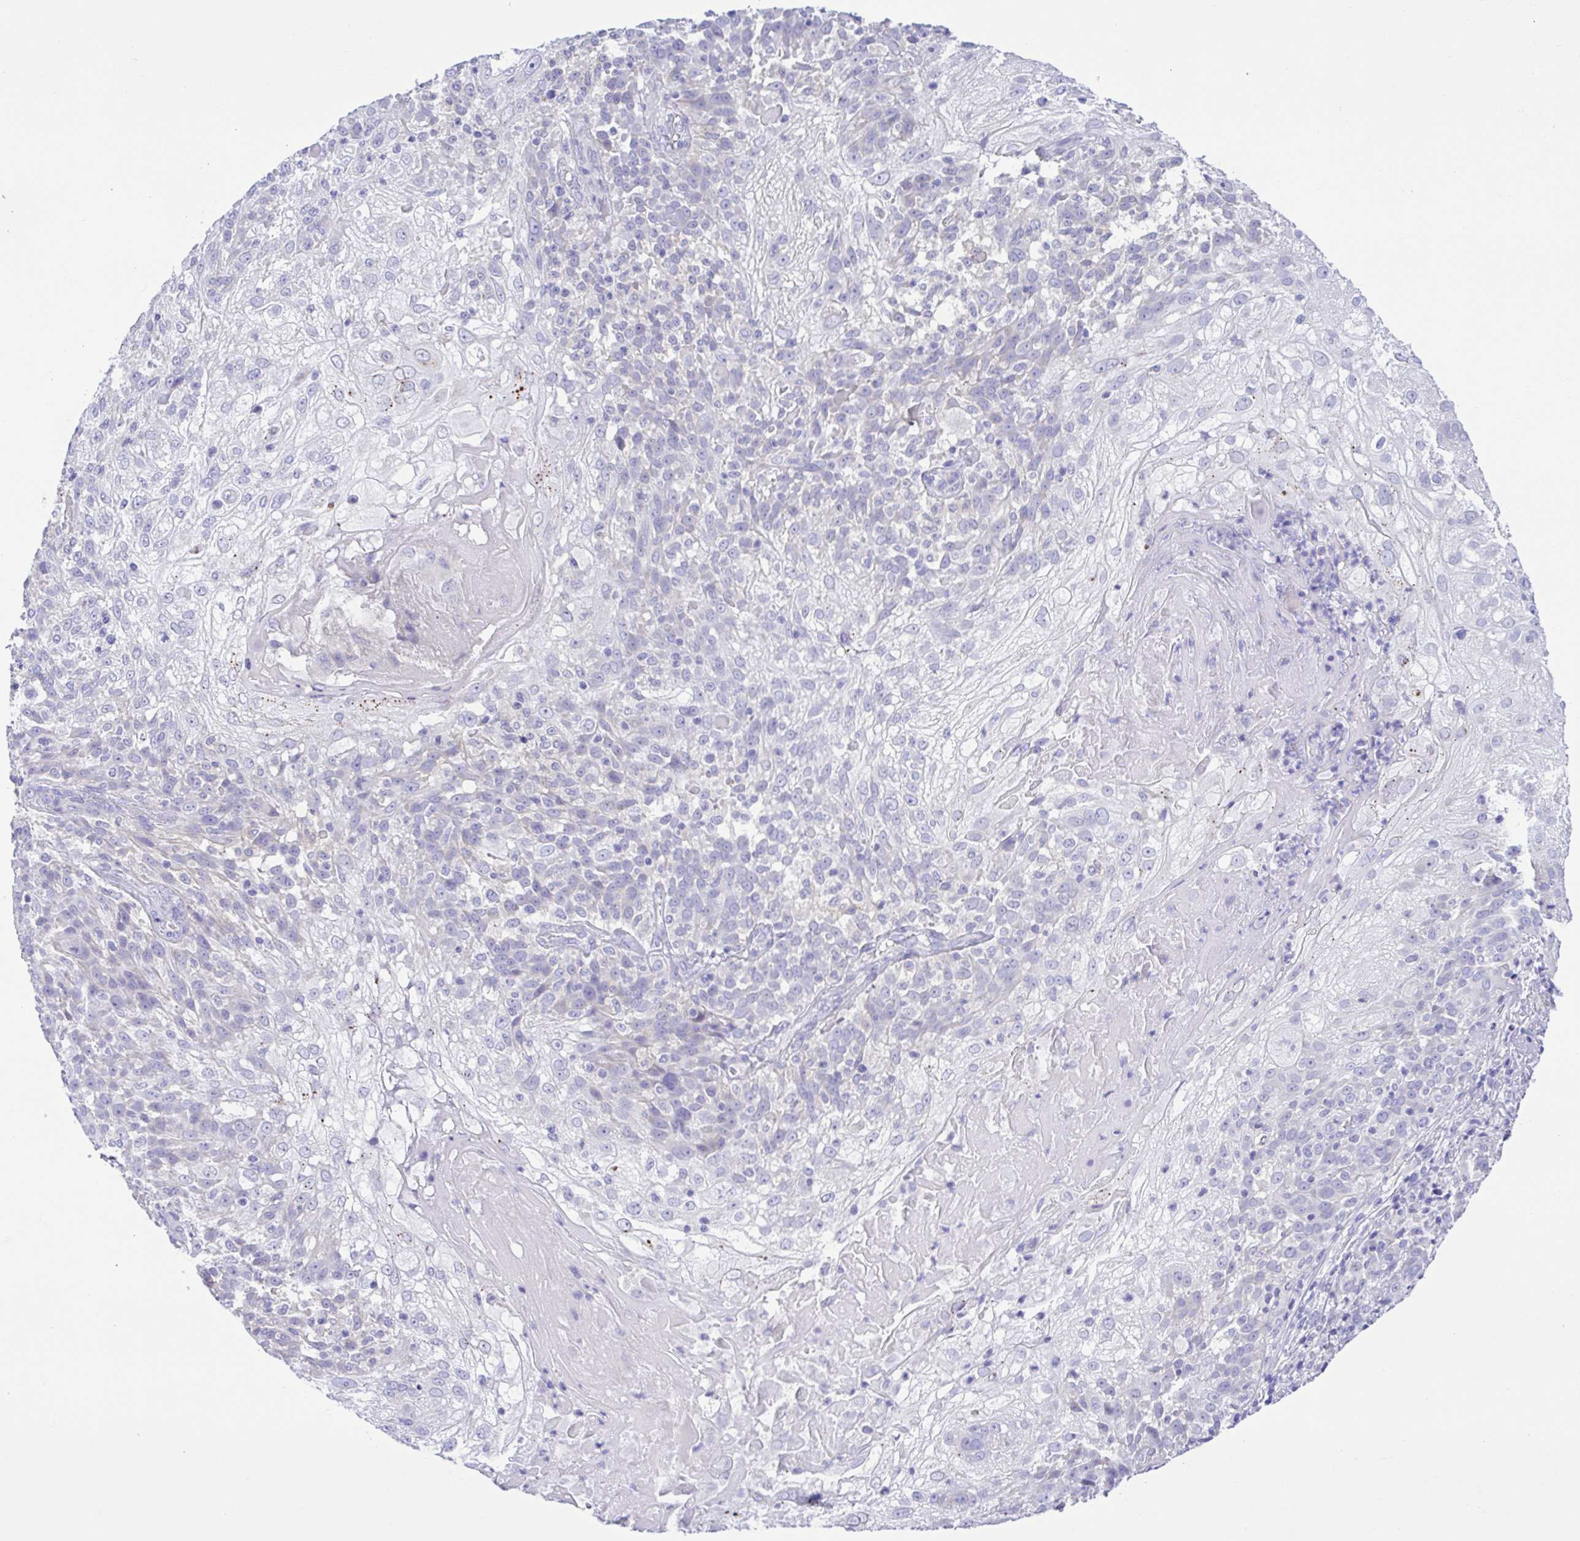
{"staining": {"intensity": "negative", "quantity": "none", "location": "none"}, "tissue": "skin cancer", "cell_type": "Tumor cells", "image_type": "cancer", "snomed": [{"axis": "morphology", "description": "Normal tissue, NOS"}, {"axis": "morphology", "description": "Squamous cell carcinoma, NOS"}, {"axis": "topography", "description": "Skin"}], "caption": "Tumor cells are negative for protein expression in human squamous cell carcinoma (skin).", "gene": "CD72", "patient": {"sex": "female", "age": 83}}